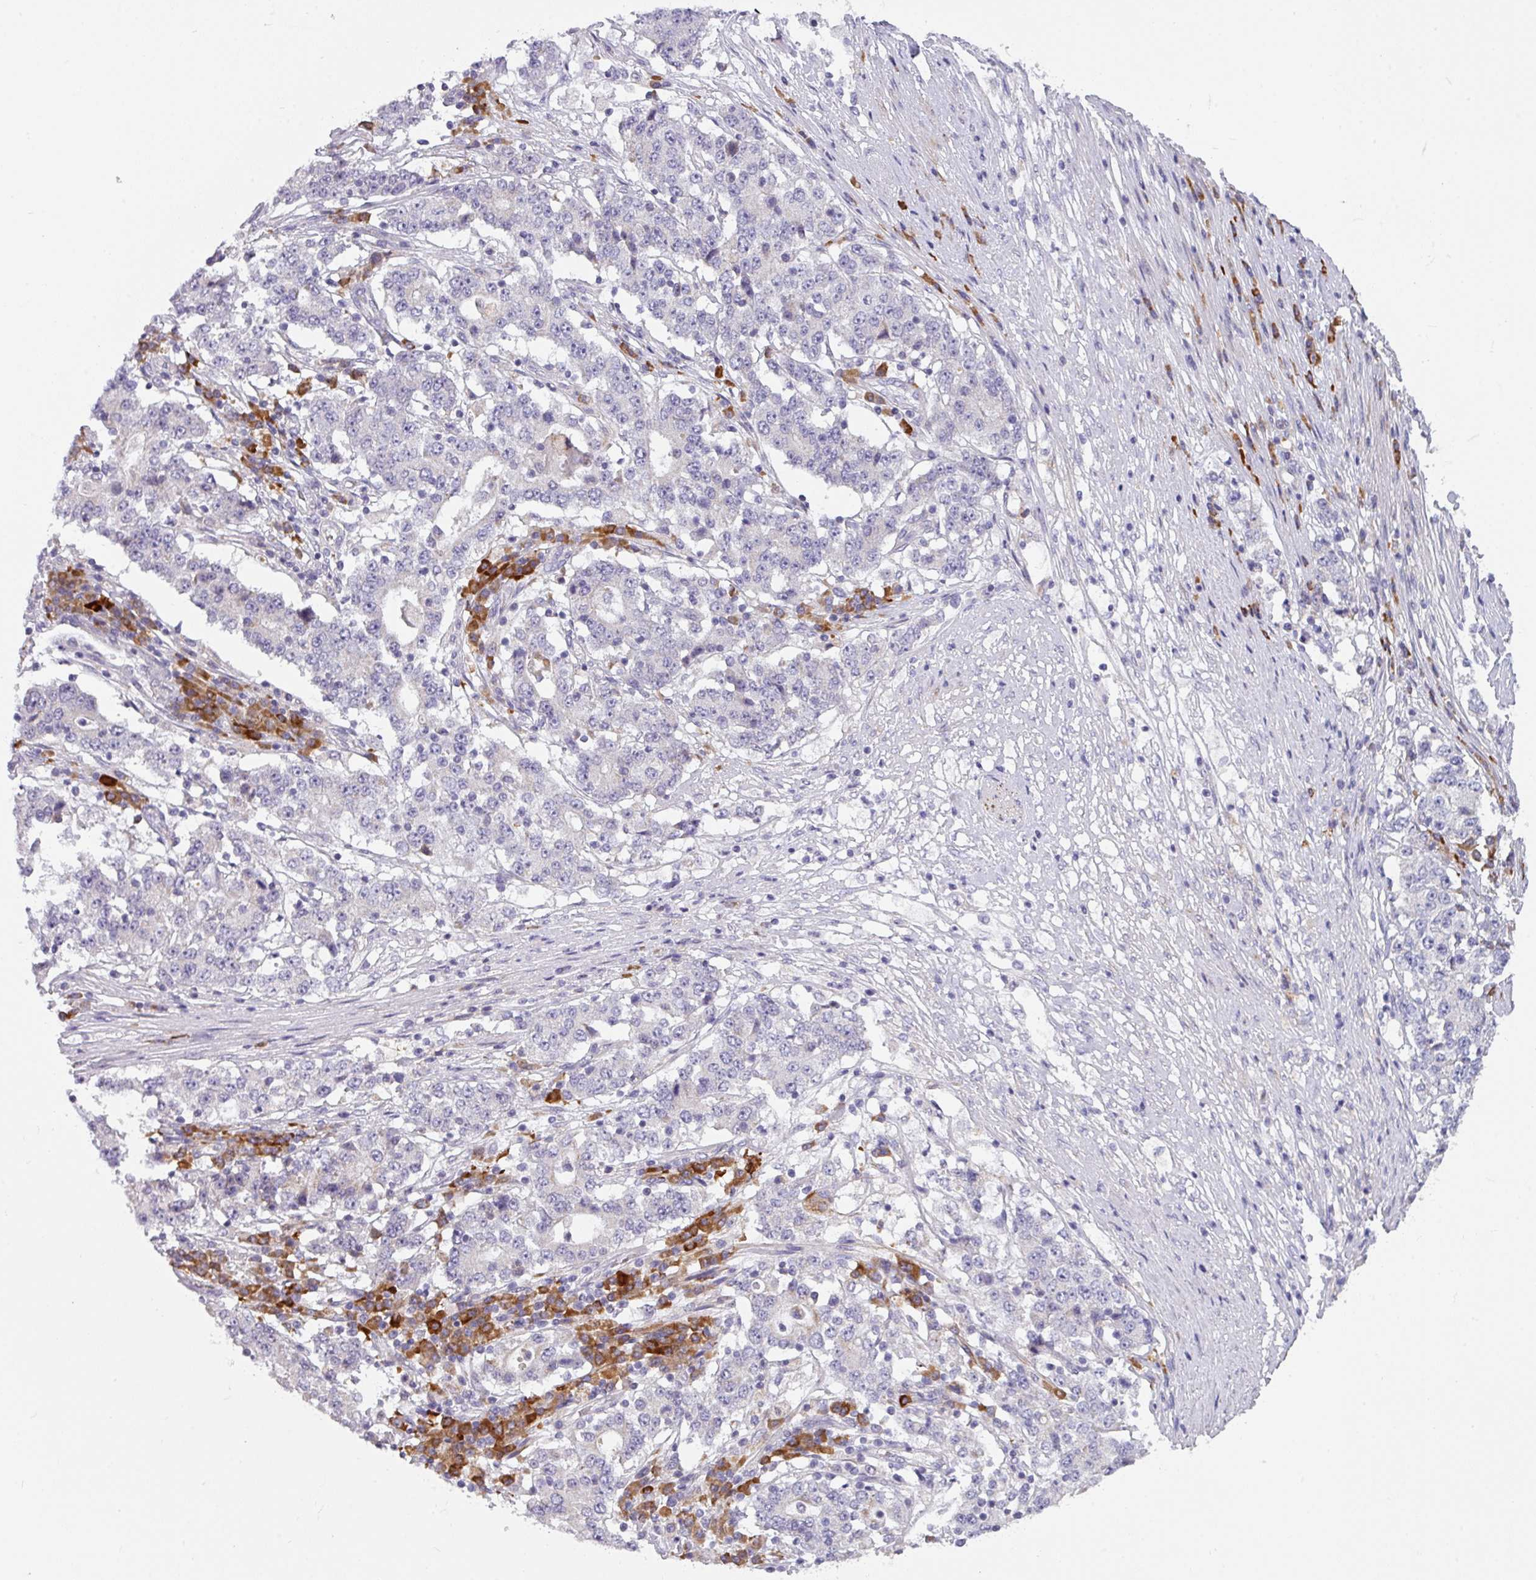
{"staining": {"intensity": "negative", "quantity": "none", "location": "none"}, "tissue": "stomach cancer", "cell_type": "Tumor cells", "image_type": "cancer", "snomed": [{"axis": "morphology", "description": "Adenocarcinoma, NOS"}, {"axis": "topography", "description": "Stomach"}], "caption": "Immunohistochemistry image of stomach cancer (adenocarcinoma) stained for a protein (brown), which displays no staining in tumor cells.", "gene": "C2orf68", "patient": {"sex": "male", "age": 59}}